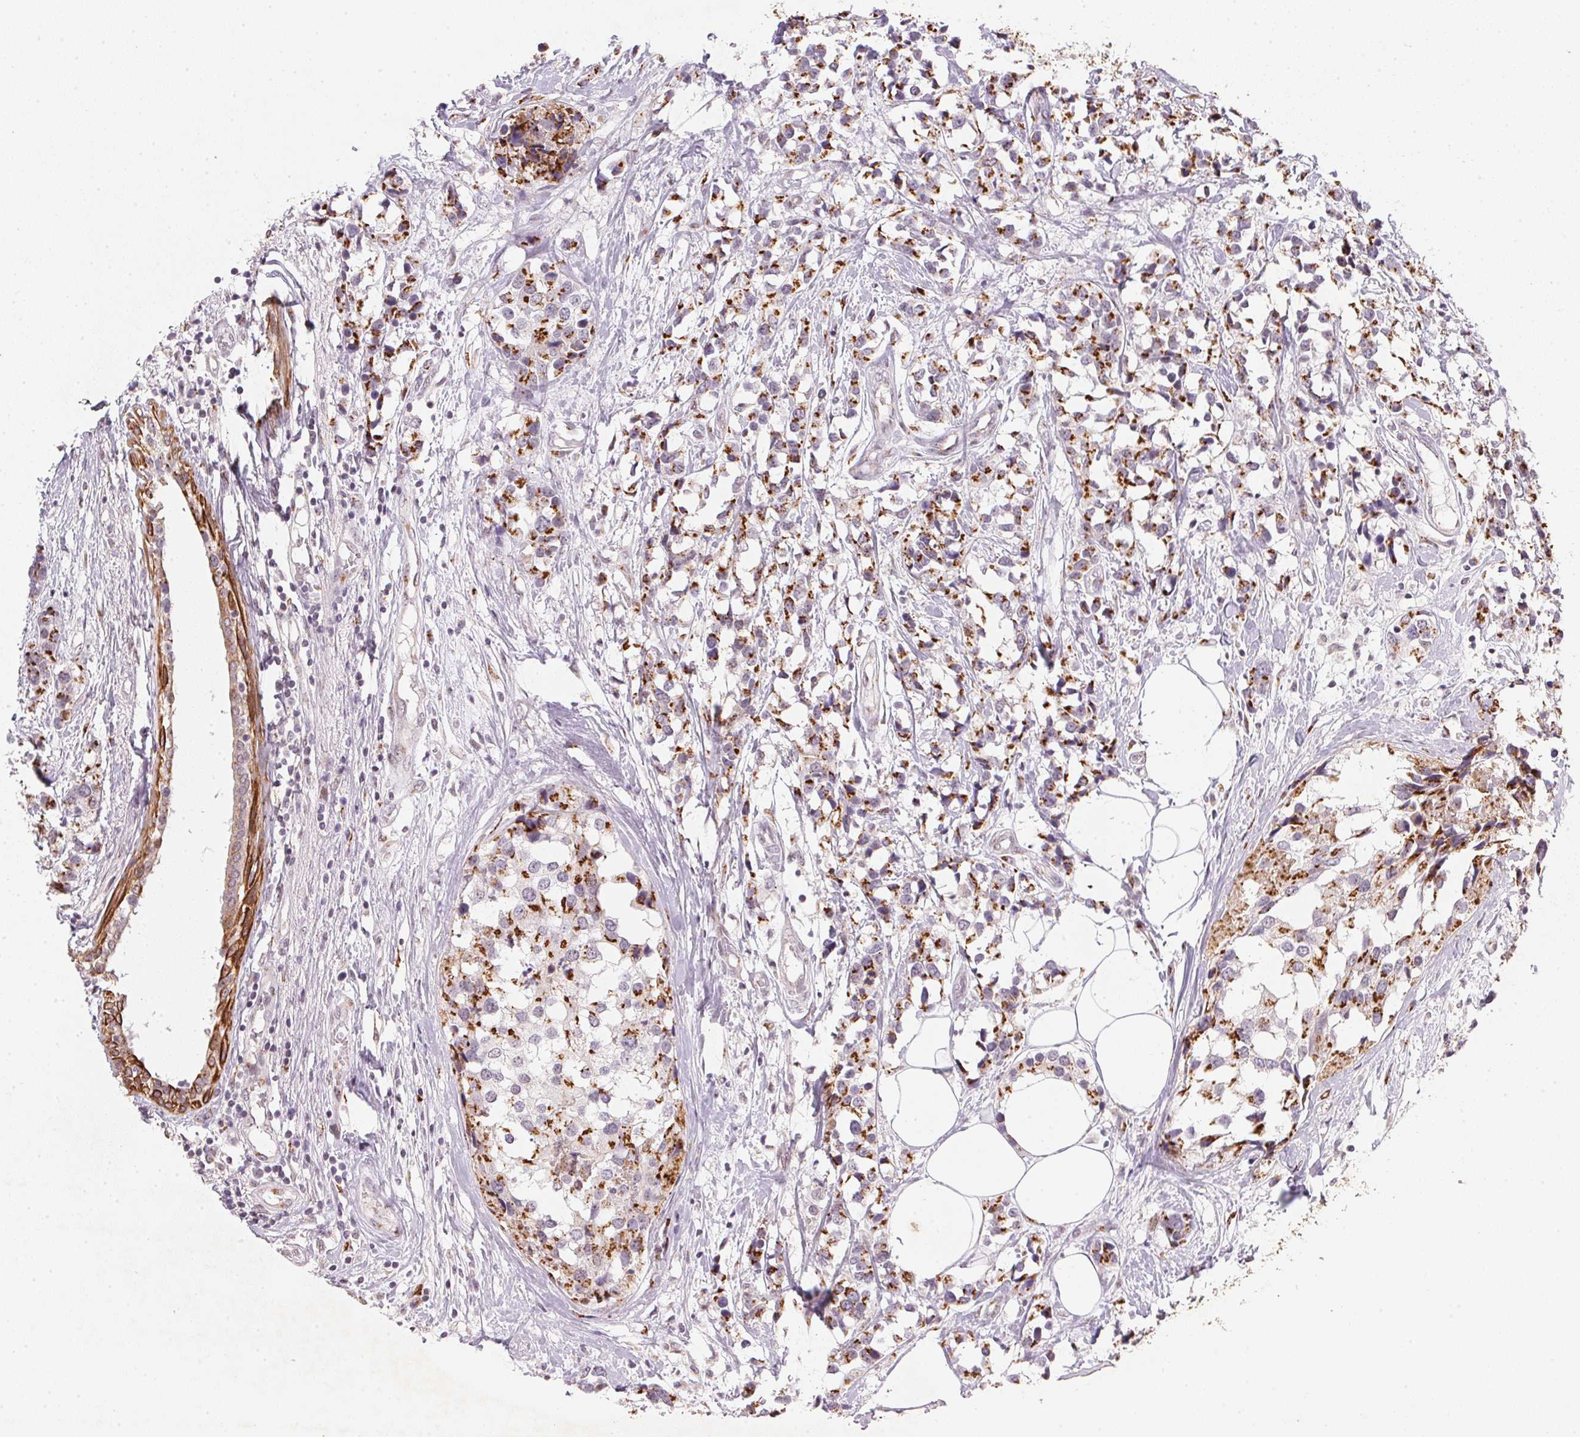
{"staining": {"intensity": "strong", "quantity": "25%-75%", "location": "cytoplasmic/membranous"}, "tissue": "breast cancer", "cell_type": "Tumor cells", "image_type": "cancer", "snomed": [{"axis": "morphology", "description": "Lobular carcinoma"}, {"axis": "topography", "description": "Breast"}], "caption": "Protein analysis of breast cancer tissue shows strong cytoplasmic/membranous expression in about 25%-75% of tumor cells.", "gene": "RAB22A", "patient": {"sex": "female", "age": 59}}